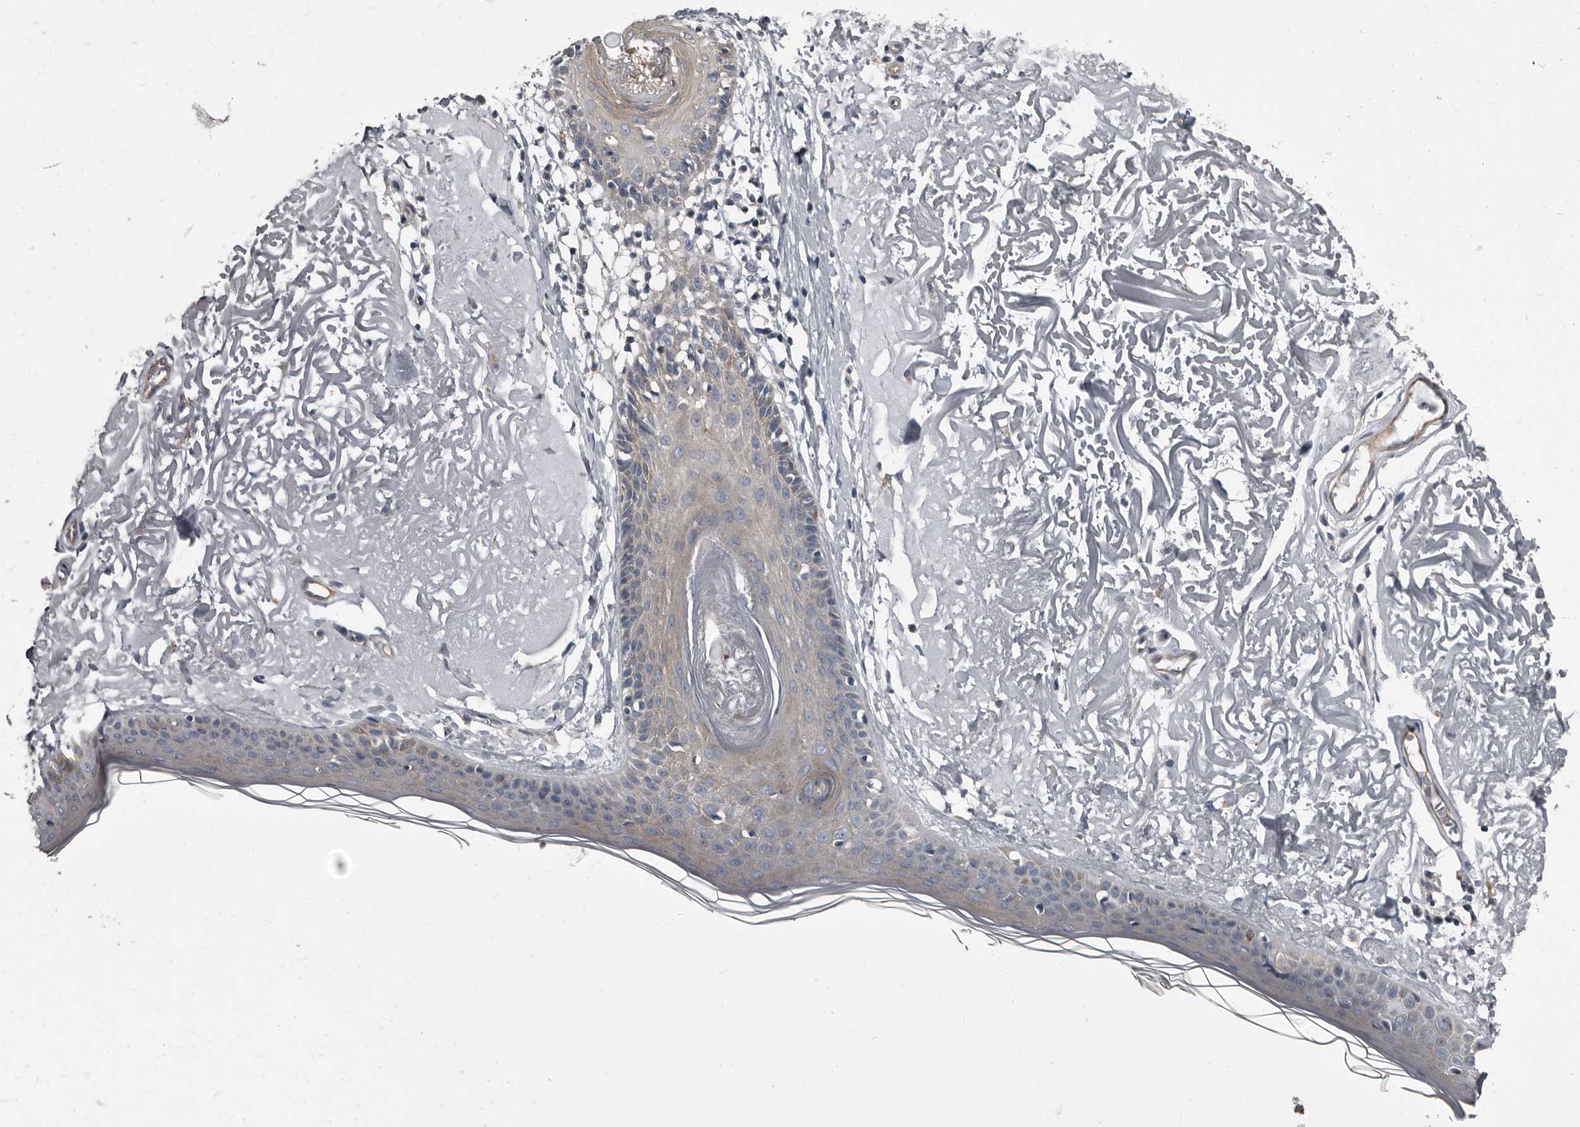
{"staining": {"intensity": "negative", "quantity": "none", "location": "none"}, "tissue": "skin", "cell_type": "Fibroblasts", "image_type": "normal", "snomed": [{"axis": "morphology", "description": "Normal tissue, NOS"}, {"axis": "topography", "description": "Skin"}, {"axis": "topography", "description": "Skeletal muscle"}], "caption": "This is a image of immunohistochemistry staining of normal skin, which shows no staining in fibroblasts. (Stains: DAB IHC with hematoxylin counter stain, Microscopy: brightfield microscopy at high magnification).", "gene": "TPD52L1", "patient": {"sex": "male", "age": 83}}